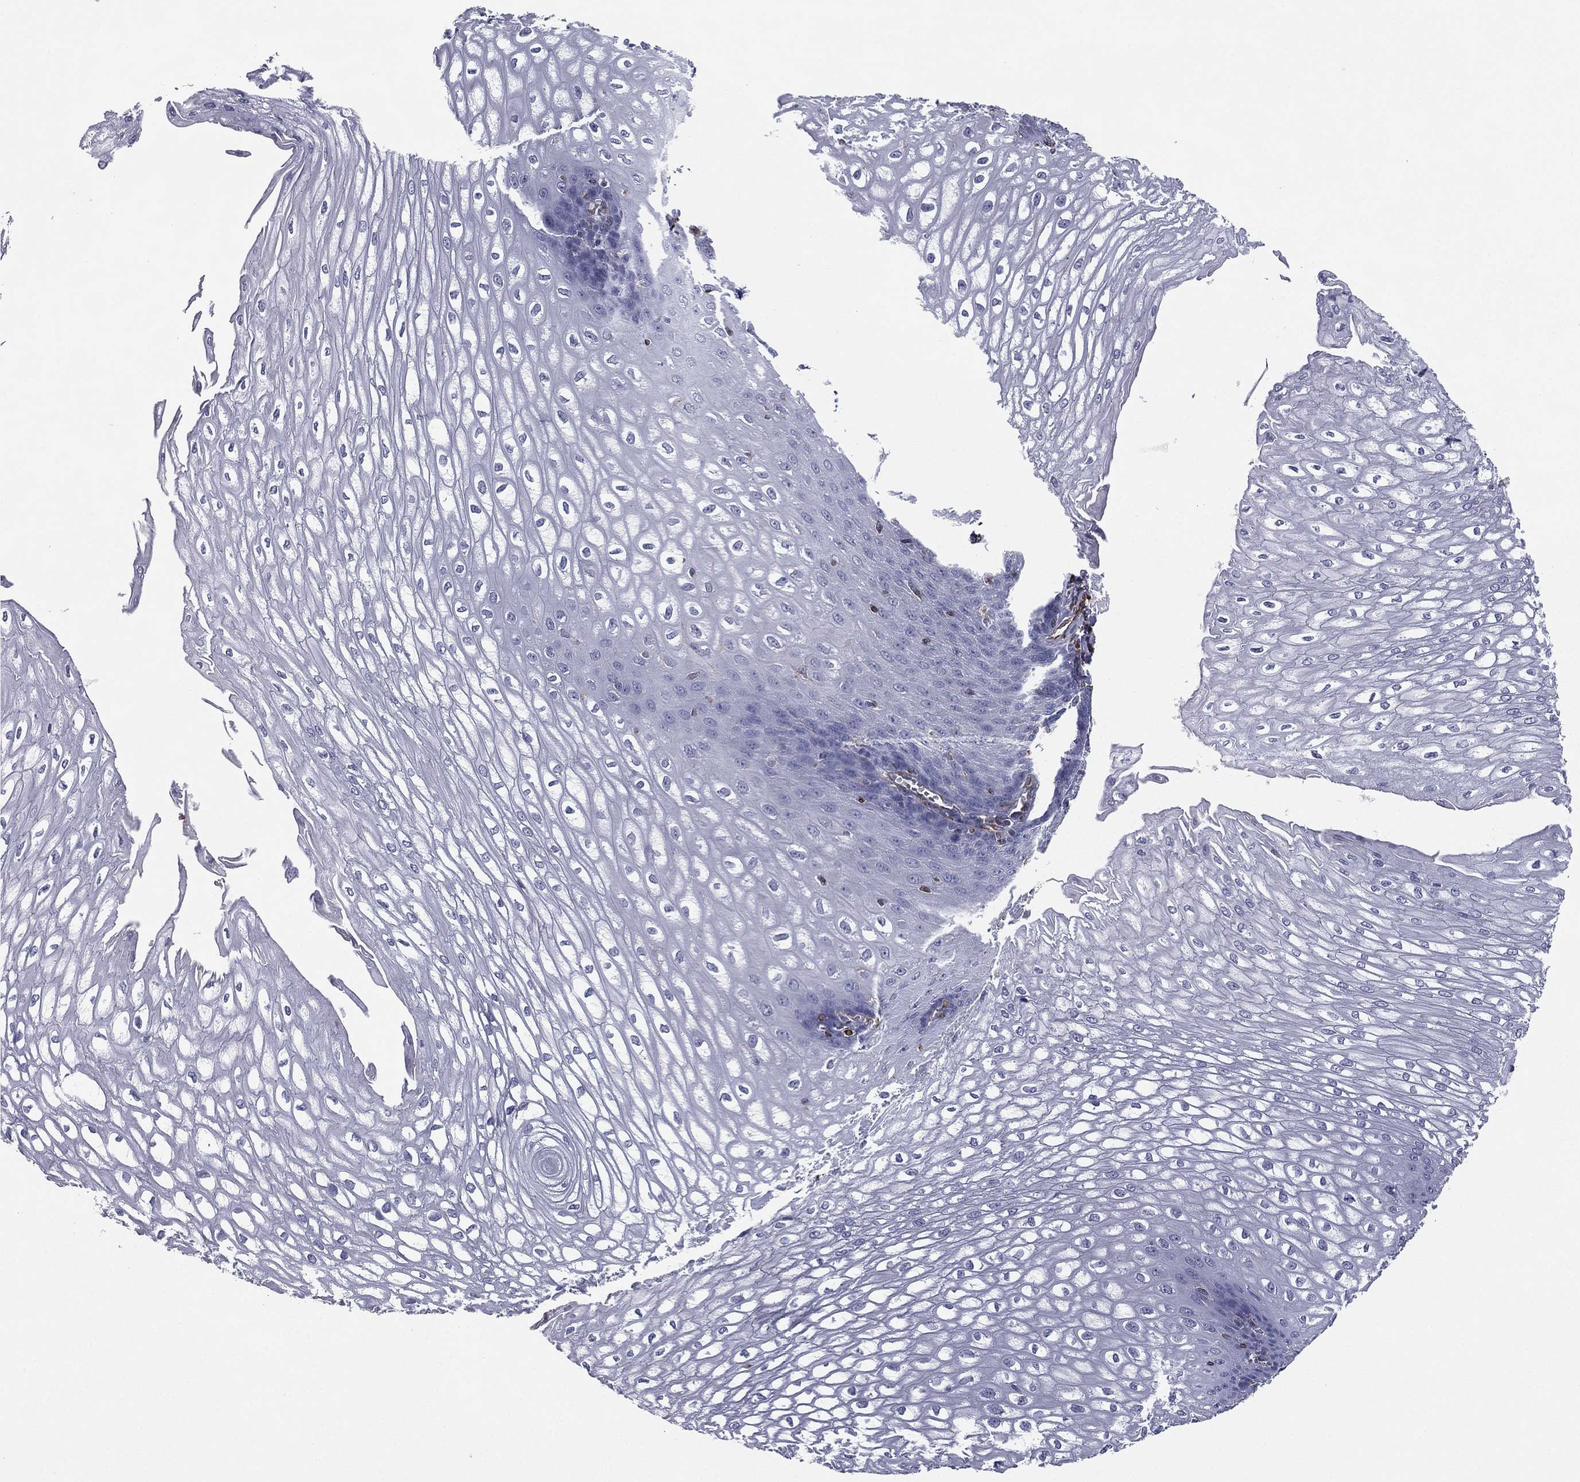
{"staining": {"intensity": "negative", "quantity": "none", "location": "none"}, "tissue": "esophagus", "cell_type": "Squamous epithelial cells", "image_type": "normal", "snomed": [{"axis": "morphology", "description": "Normal tissue, NOS"}, {"axis": "topography", "description": "Esophagus"}], "caption": "This is an IHC histopathology image of normal human esophagus. There is no staining in squamous epithelial cells.", "gene": "SCUBE1", "patient": {"sex": "male", "age": 58}}